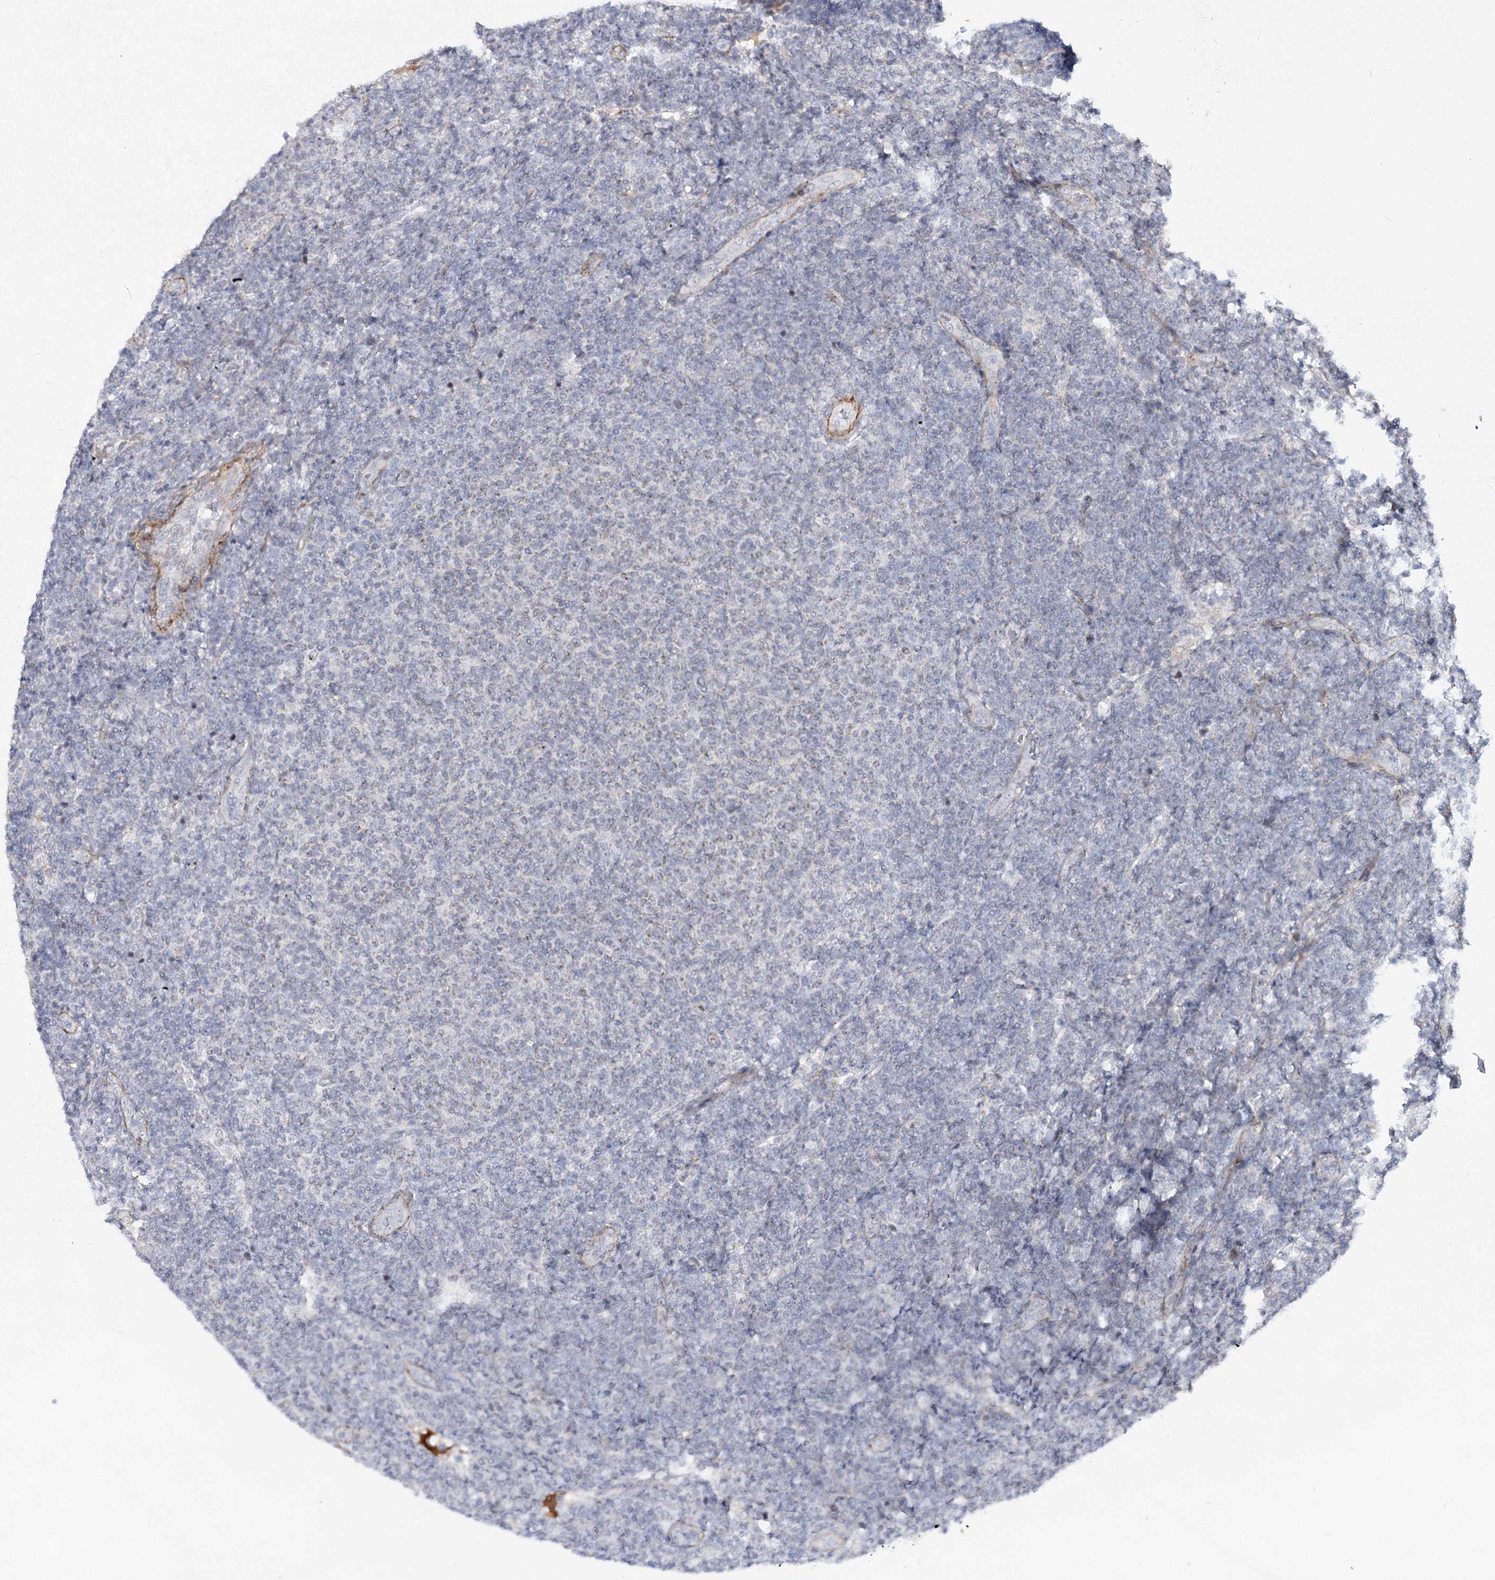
{"staining": {"intensity": "weak", "quantity": "<25%", "location": "cytoplasmic/membranous"}, "tissue": "lymphoma", "cell_type": "Tumor cells", "image_type": "cancer", "snomed": [{"axis": "morphology", "description": "Malignant lymphoma, non-Hodgkin's type, Low grade"}, {"axis": "topography", "description": "Lymph node"}], "caption": "High magnification brightfield microscopy of malignant lymphoma, non-Hodgkin's type (low-grade) stained with DAB (brown) and counterstained with hematoxylin (blue): tumor cells show no significant expression.", "gene": "ATL2", "patient": {"sex": "male", "age": 66}}